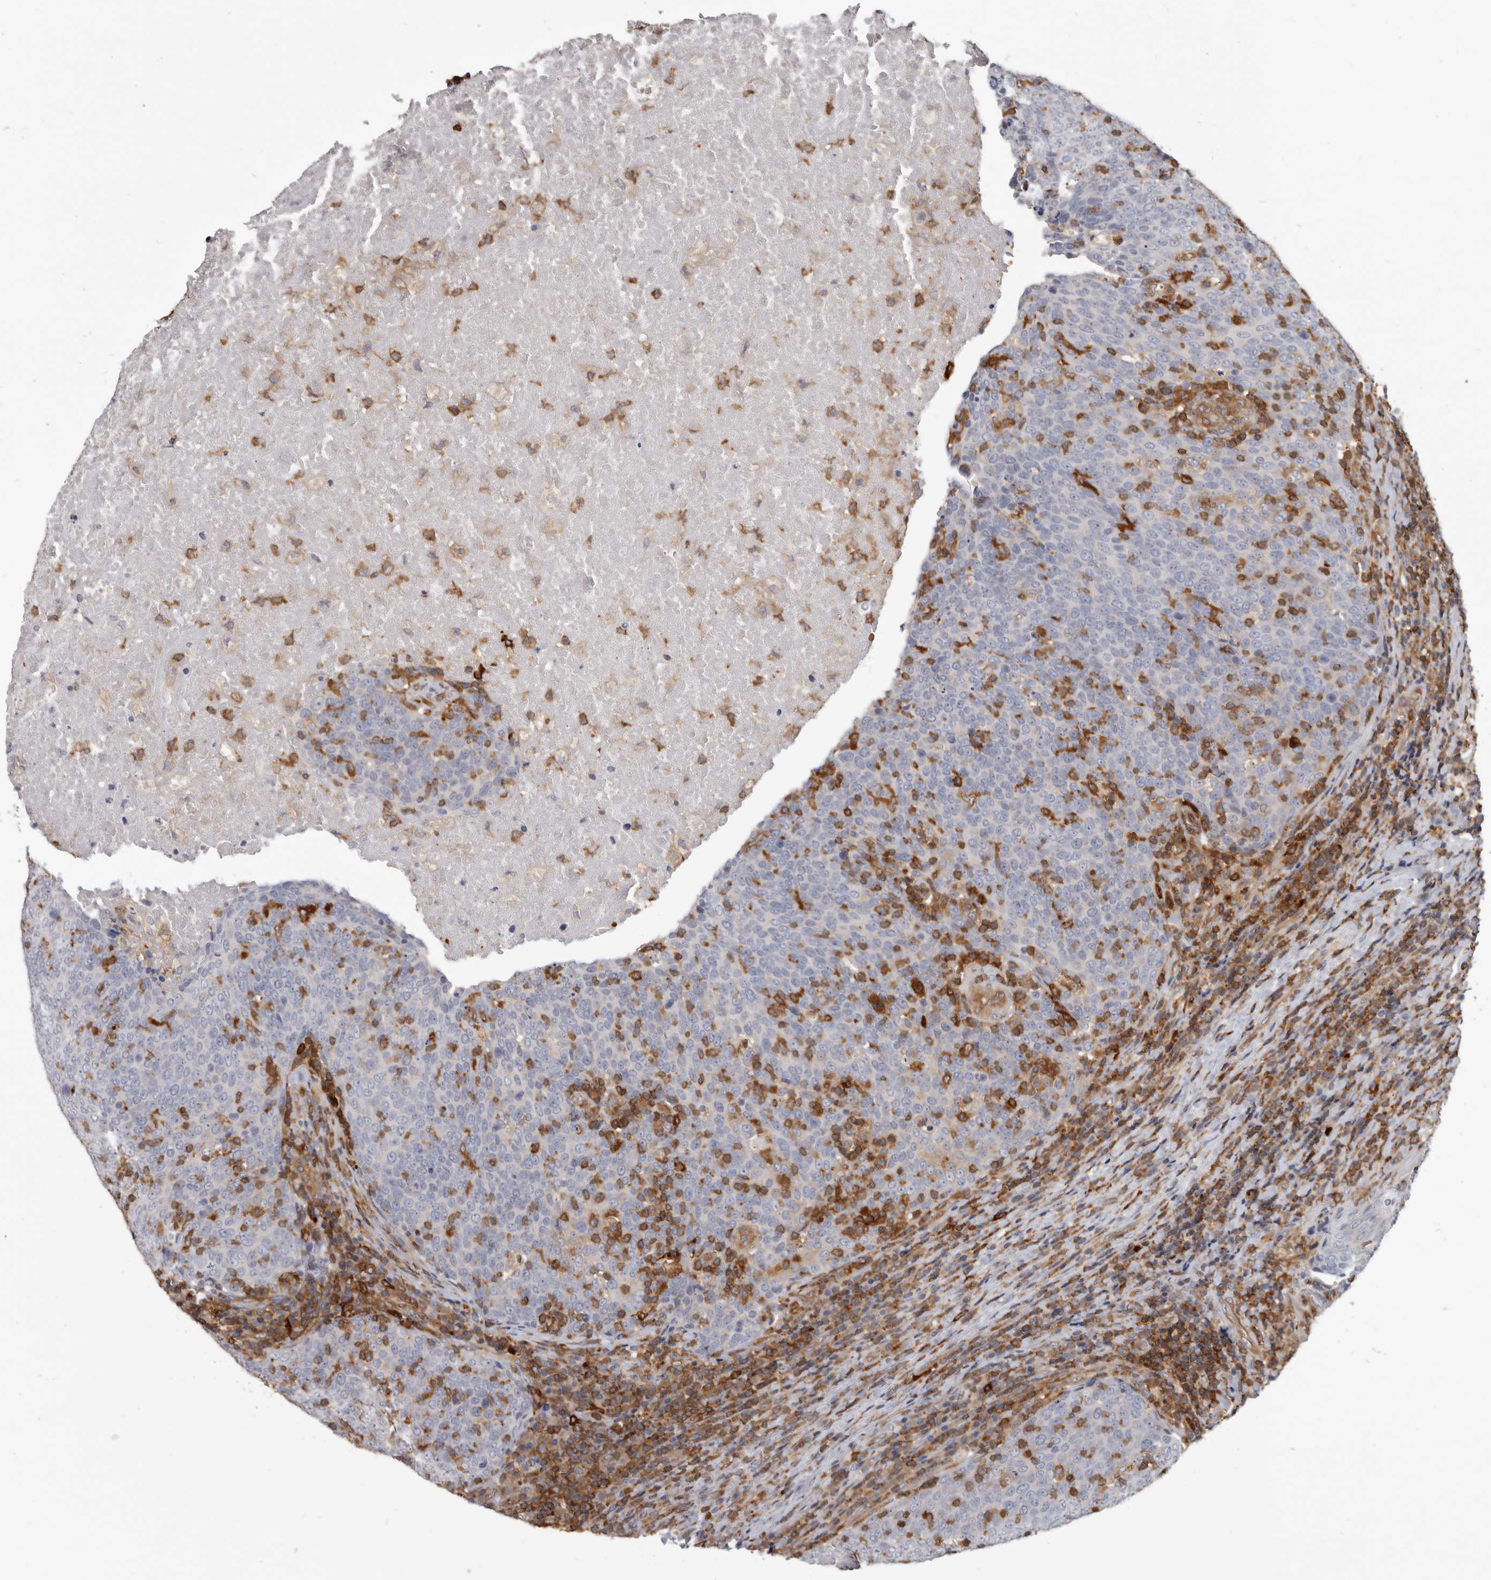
{"staining": {"intensity": "negative", "quantity": "none", "location": "none"}, "tissue": "head and neck cancer", "cell_type": "Tumor cells", "image_type": "cancer", "snomed": [{"axis": "morphology", "description": "Squamous cell carcinoma, NOS"}, {"axis": "morphology", "description": "Squamous cell carcinoma, metastatic, NOS"}, {"axis": "topography", "description": "Lymph node"}, {"axis": "topography", "description": "Head-Neck"}], "caption": "High magnification brightfield microscopy of head and neck cancer (metastatic squamous cell carcinoma) stained with DAB (brown) and counterstained with hematoxylin (blue): tumor cells show no significant staining.", "gene": "CBL", "patient": {"sex": "male", "age": 62}}